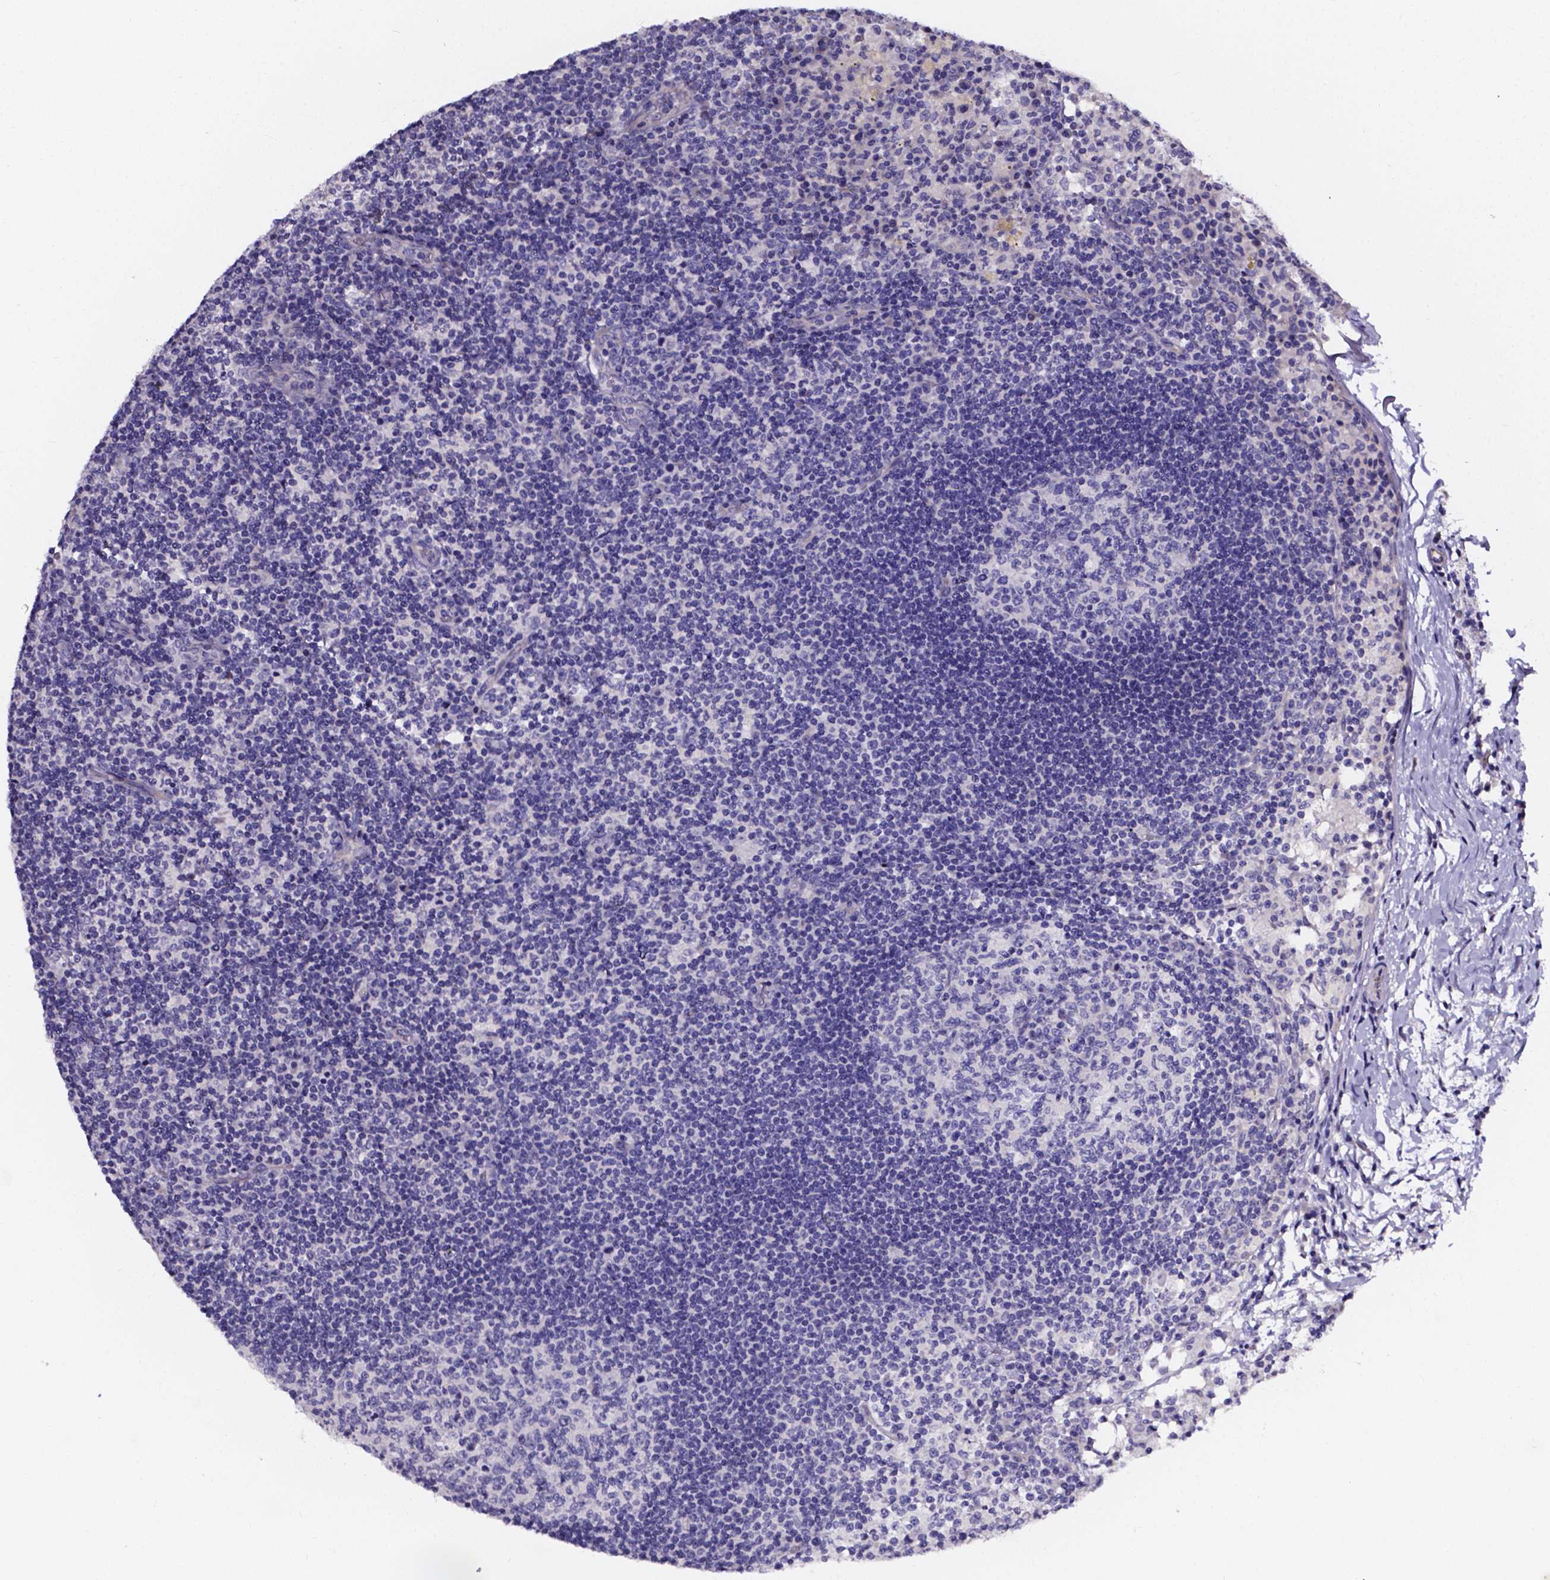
{"staining": {"intensity": "negative", "quantity": "none", "location": "none"}, "tissue": "lymph node", "cell_type": "Germinal center cells", "image_type": "normal", "snomed": [{"axis": "morphology", "description": "Normal tissue, NOS"}, {"axis": "topography", "description": "Lymph node"}], "caption": "Protein analysis of normal lymph node displays no significant positivity in germinal center cells. Brightfield microscopy of IHC stained with DAB (brown) and hematoxylin (blue), captured at high magnification.", "gene": "CACNG8", "patient": {"sex": "female", "age": 72}}